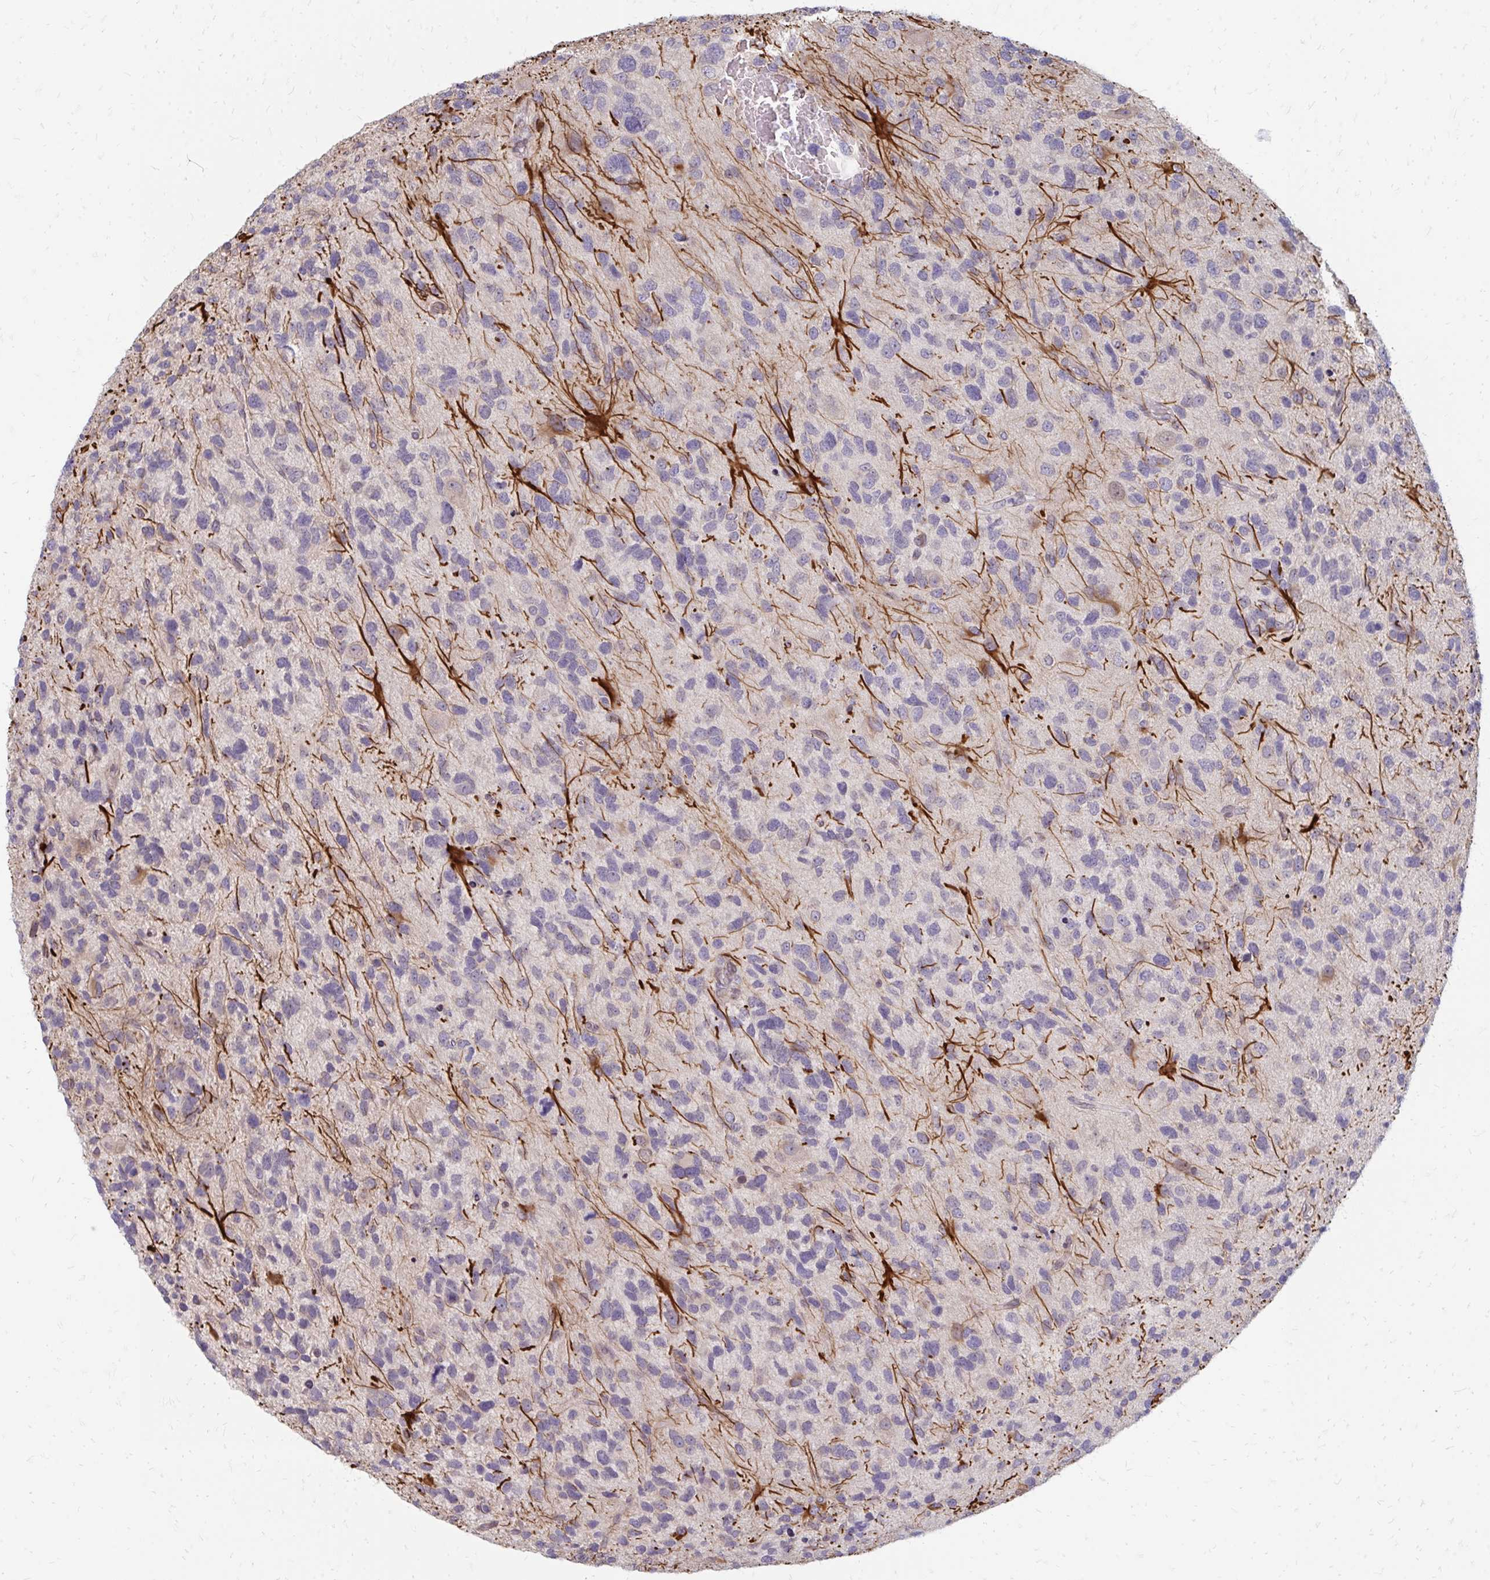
{"staining": {"intensity": "negative", "quantity": "none", "location": "none"}, "tissue": "glioma", "cell_type": "Tumor cells", "image_type": "cancer", "snomed": [{"axis": "morphology", "description": "Glioma, malignant, High grade"}, {"axis": "topography", "description": "Brain"}], "caption": "The photomicrograph reveals no significant positivity in tumor cells of malignant high-grade glioma.", "gene": "GPC5", "patient": {"sex": "female", "age": 58}}